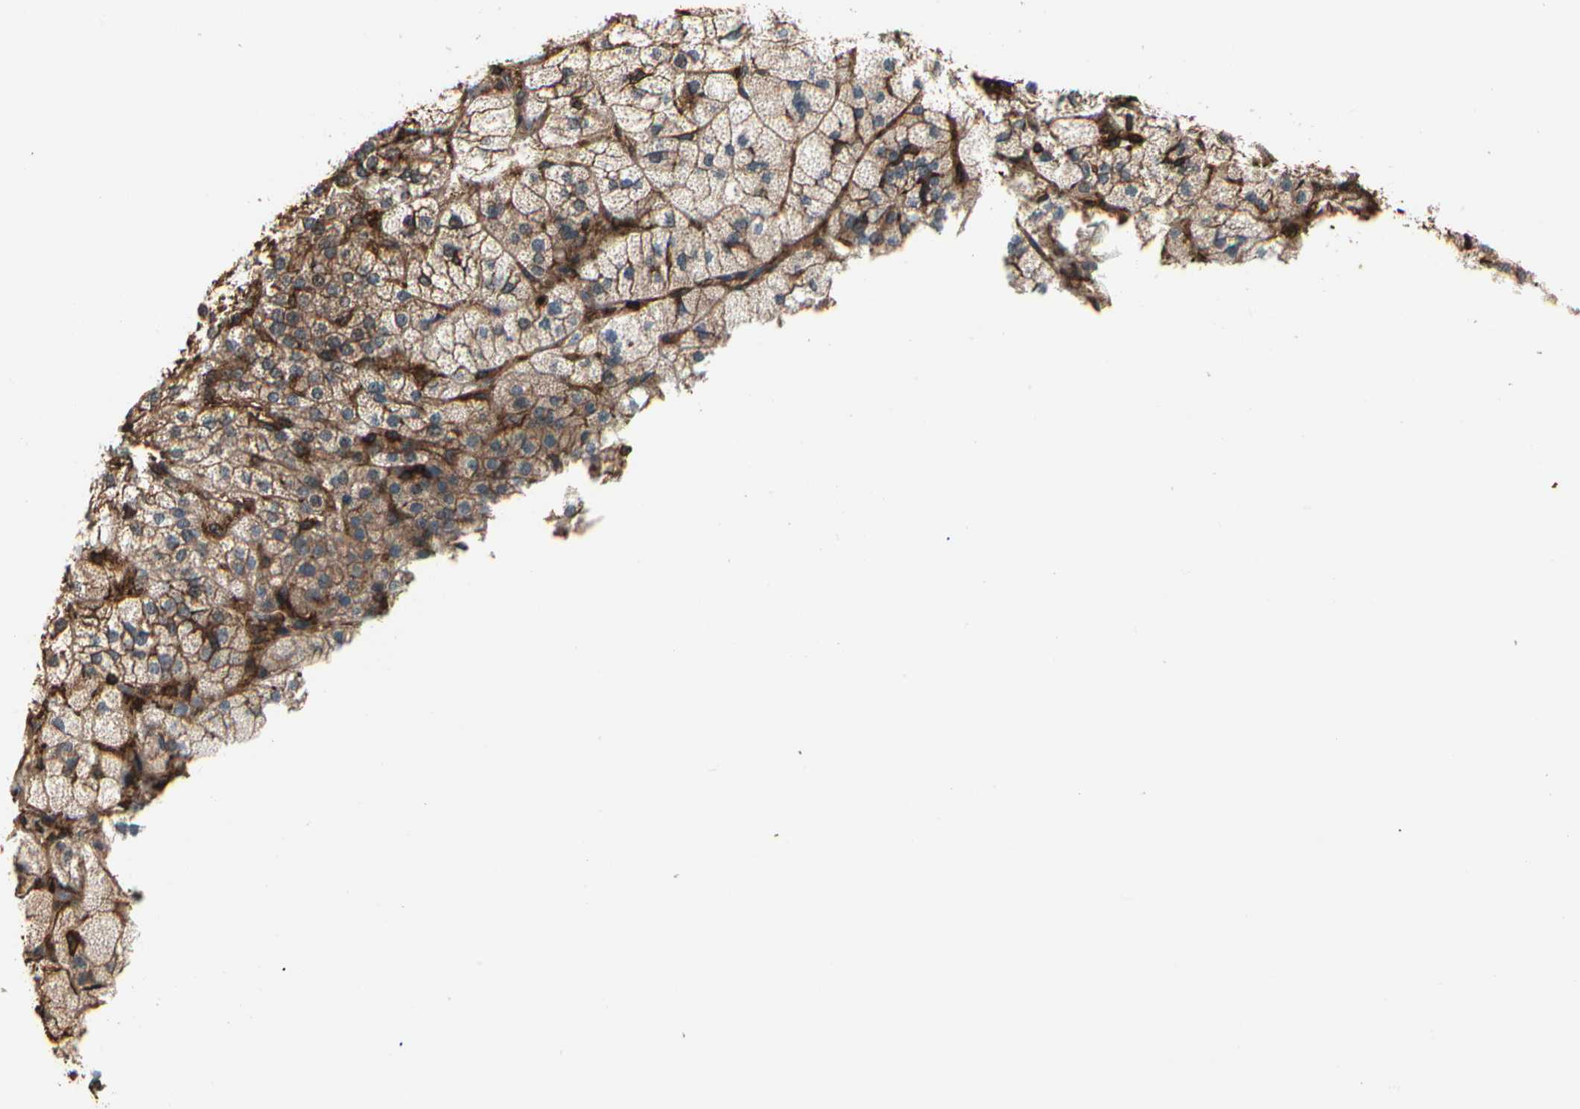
{"staining": {"intensity": "moderate", "quantity": ">75%", "location": "cytoplasmic/membranous"}, "tissue": "adrenal gland", "cell_type": "Glandular cells", "image_type": "normal", "snomed": [{"axis": "morphology", "description": "Normal tissue, NOS"}, {"axis": "topography", "description": "Adrenal gland"}], "caption": "IHC micrograph of benign adrenal gland: human adrenal gland stained using immunohistochemistry (IHC) exhibits medium levels of moderate protein expression localized specifically in the cytoplasmic/membranous of glandular cells, appearing as a cytoplasmic/membranous brown color.", "gene": "MAPK13", "patient": {"sex": "female", "age": 60}}